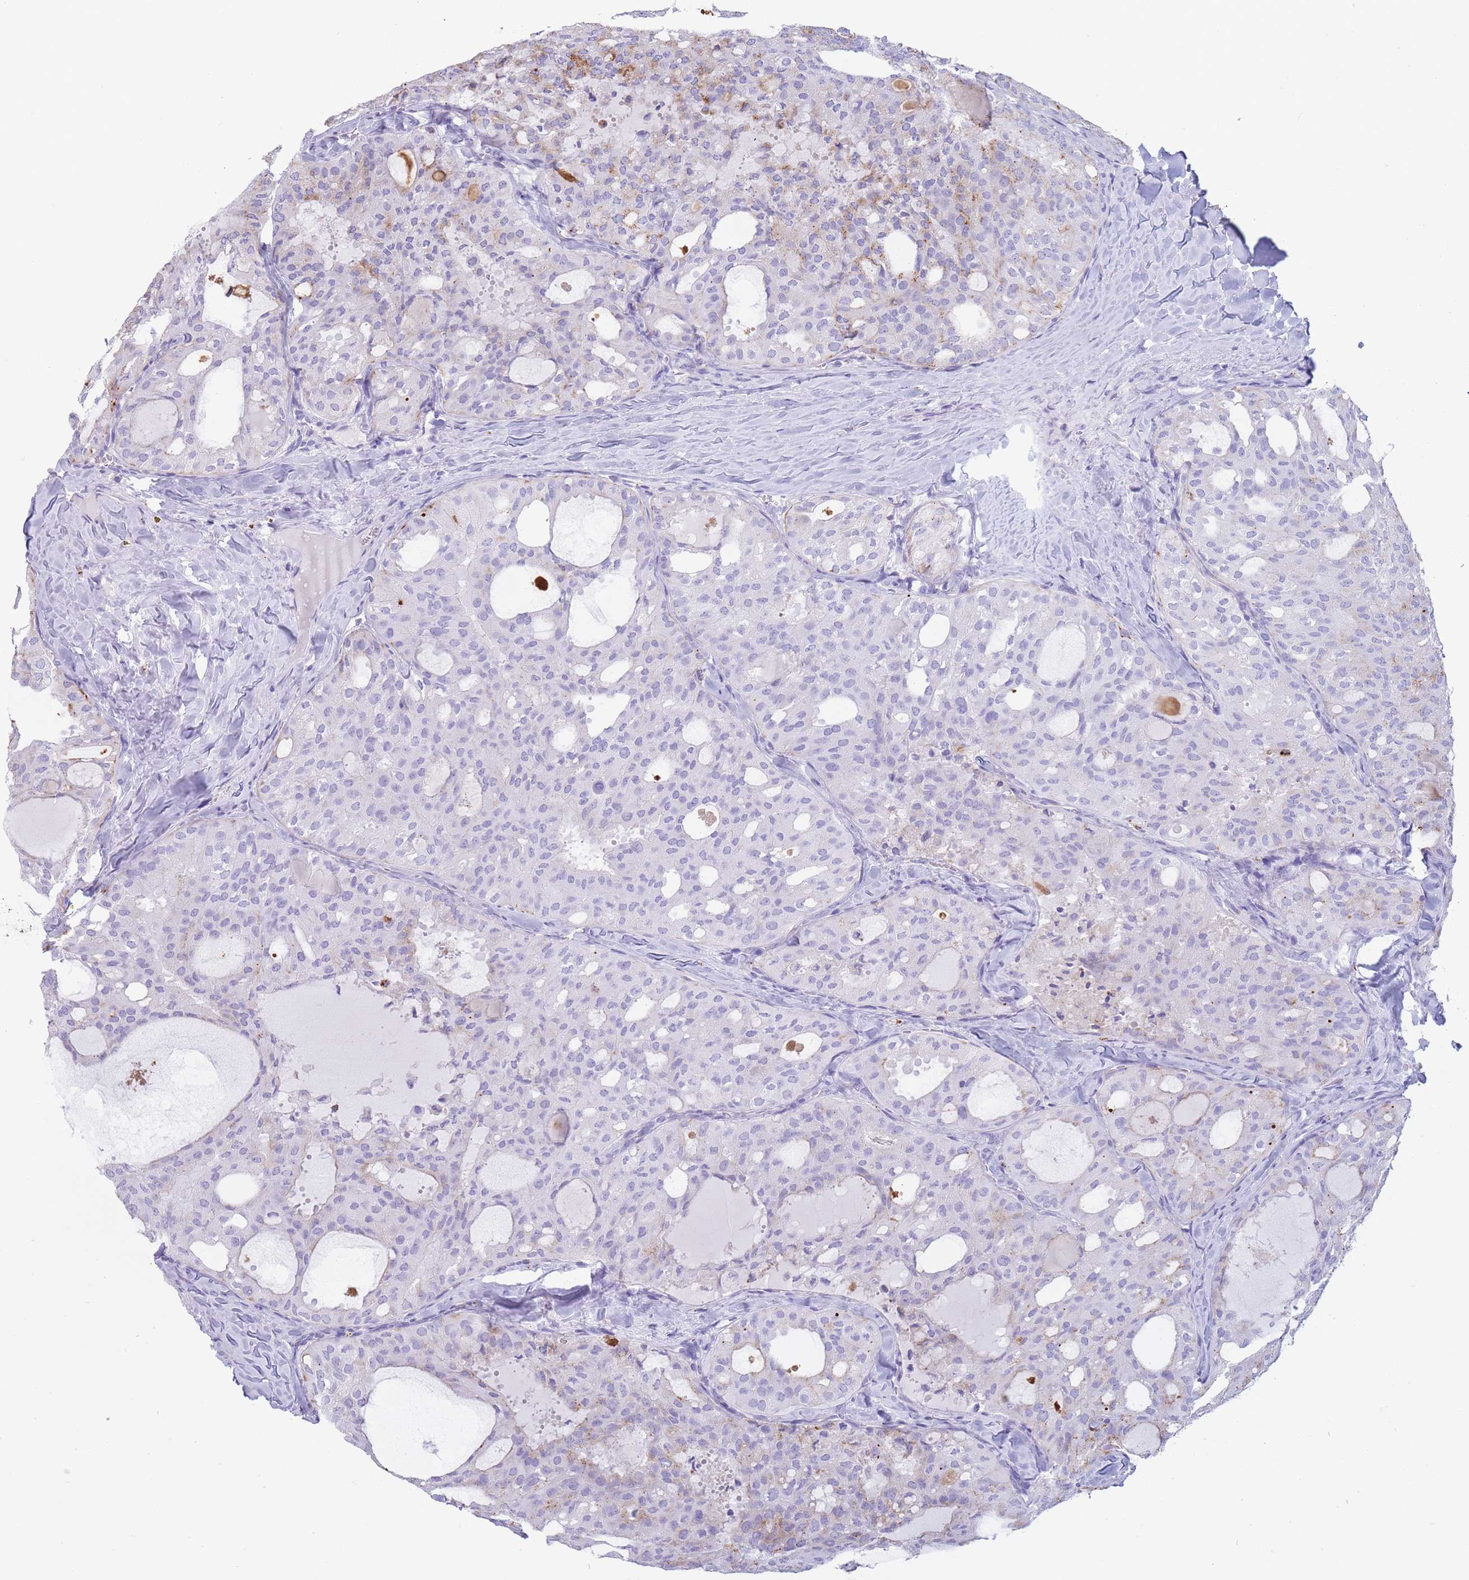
{"staining": {"intensity": "negative", "quantity": "none", "location": "none"}, "tissue": "thyroid cancer", "cell_type": "Tumor cells", "image_type": "cancer", "snomed": [{"axis": "morphology", "description": "Follicular adenoma carcinoma, NOS"}, {"axis": "topography", "description": "Thyroid gland"}], "caption": "Photomicrograph shows no protein positivity in tumor cells of thyroid cancer (follicular adenoma carcinoma) tissue.", "gene": "GAA", "patient": {"sex": "male", "age": 75}}